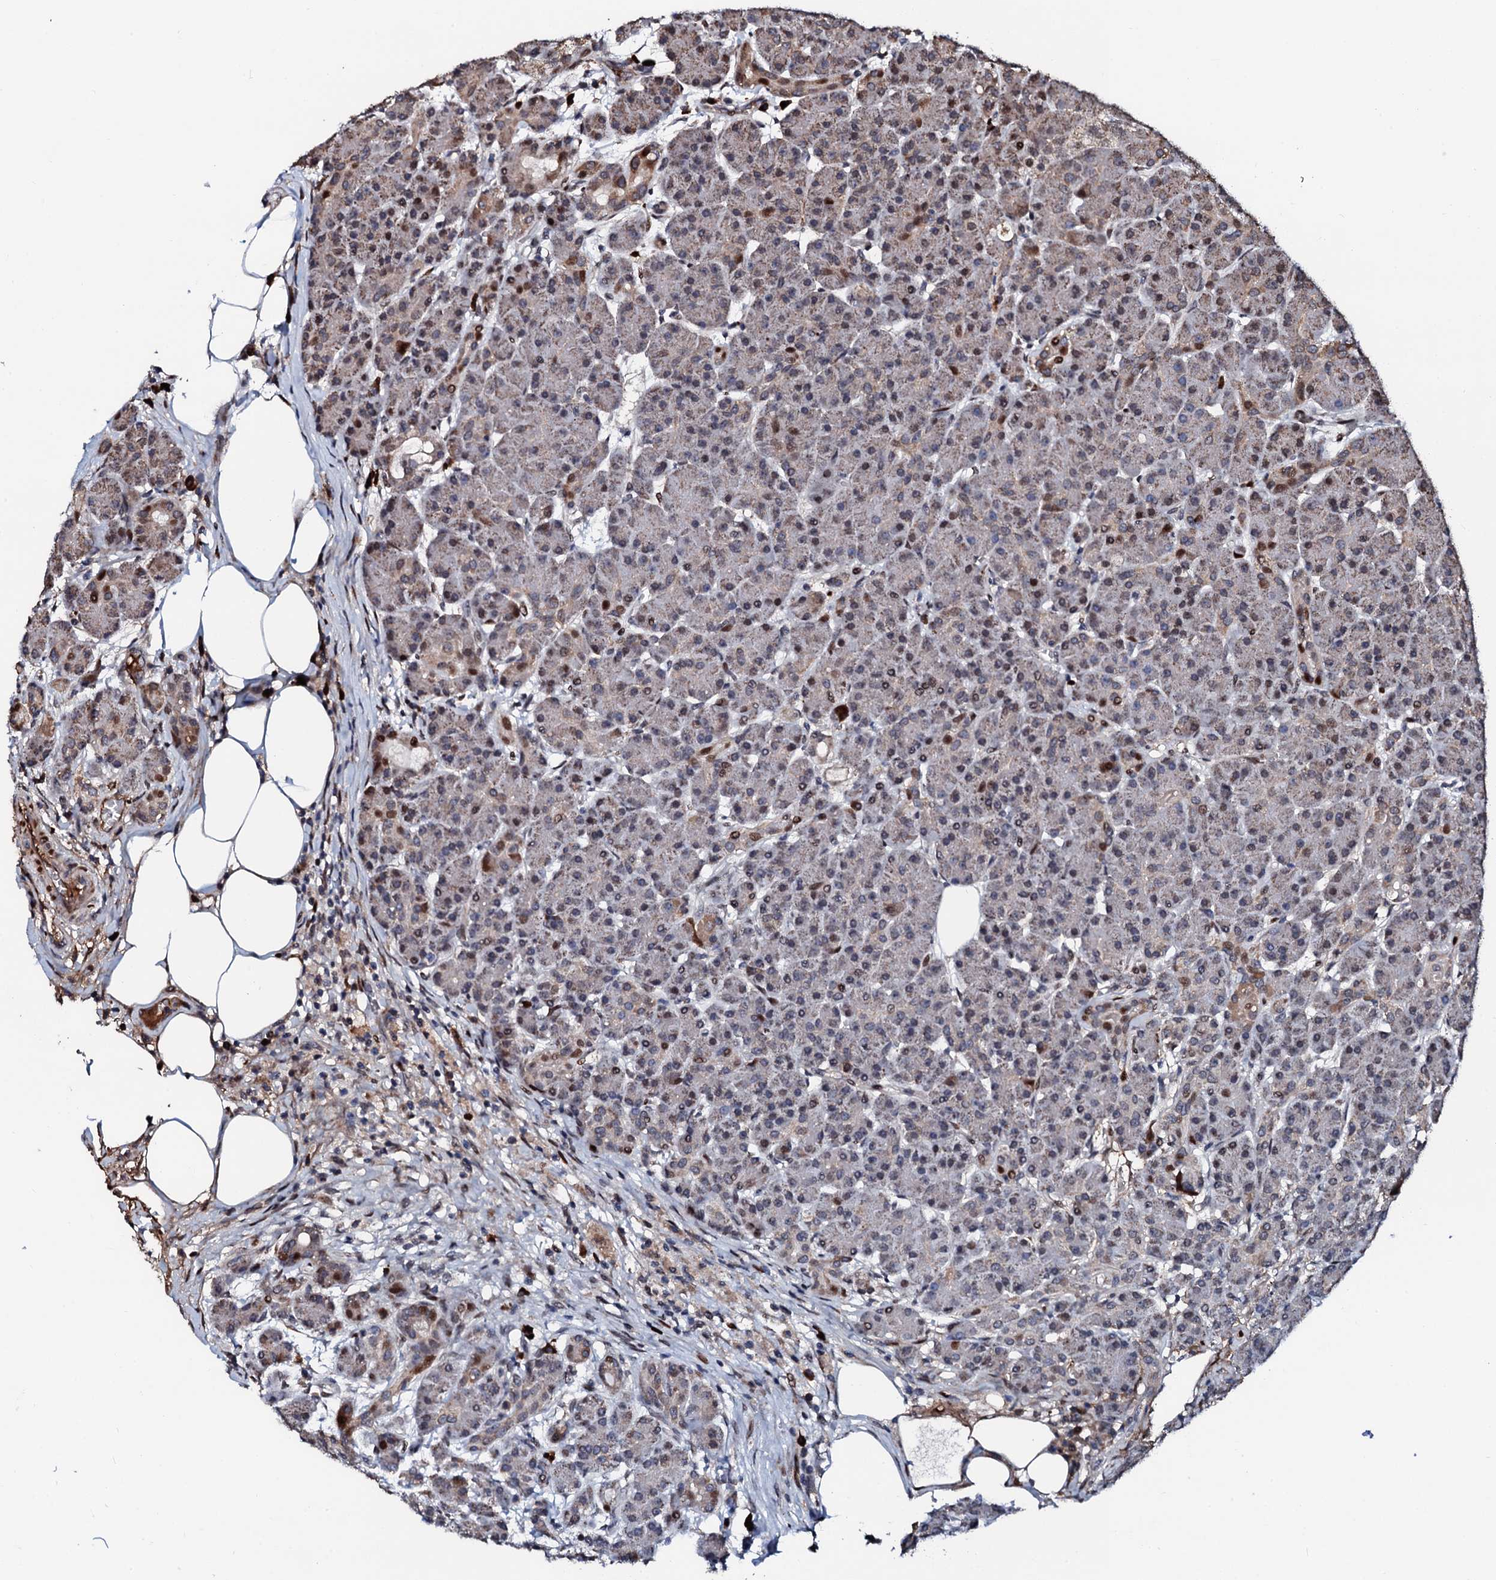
{"staining": {"intensity": "moderate", "quantity": "<25%", "location": "cytoplasmic/membranous,nuclear"}, "tissue": "pancreas", "cell_type": "Exocrine glandular cells", "image_type": "normal", "snomed": [{"axis": "morphology", "description": "Normal tissue, NOS"}, {"axis": "topography", "description": "Pancreas"}], "caption": "This histopathology image reveals immunohistochemistry (IHC) staining of benign human pancreas, with low moderate cytoplasmic/membranous,nuclear staining in approximately <25% of exocrine glandular cells.", "gene": "KIF18A", "patient": {"sex": "male", "age": 63}}